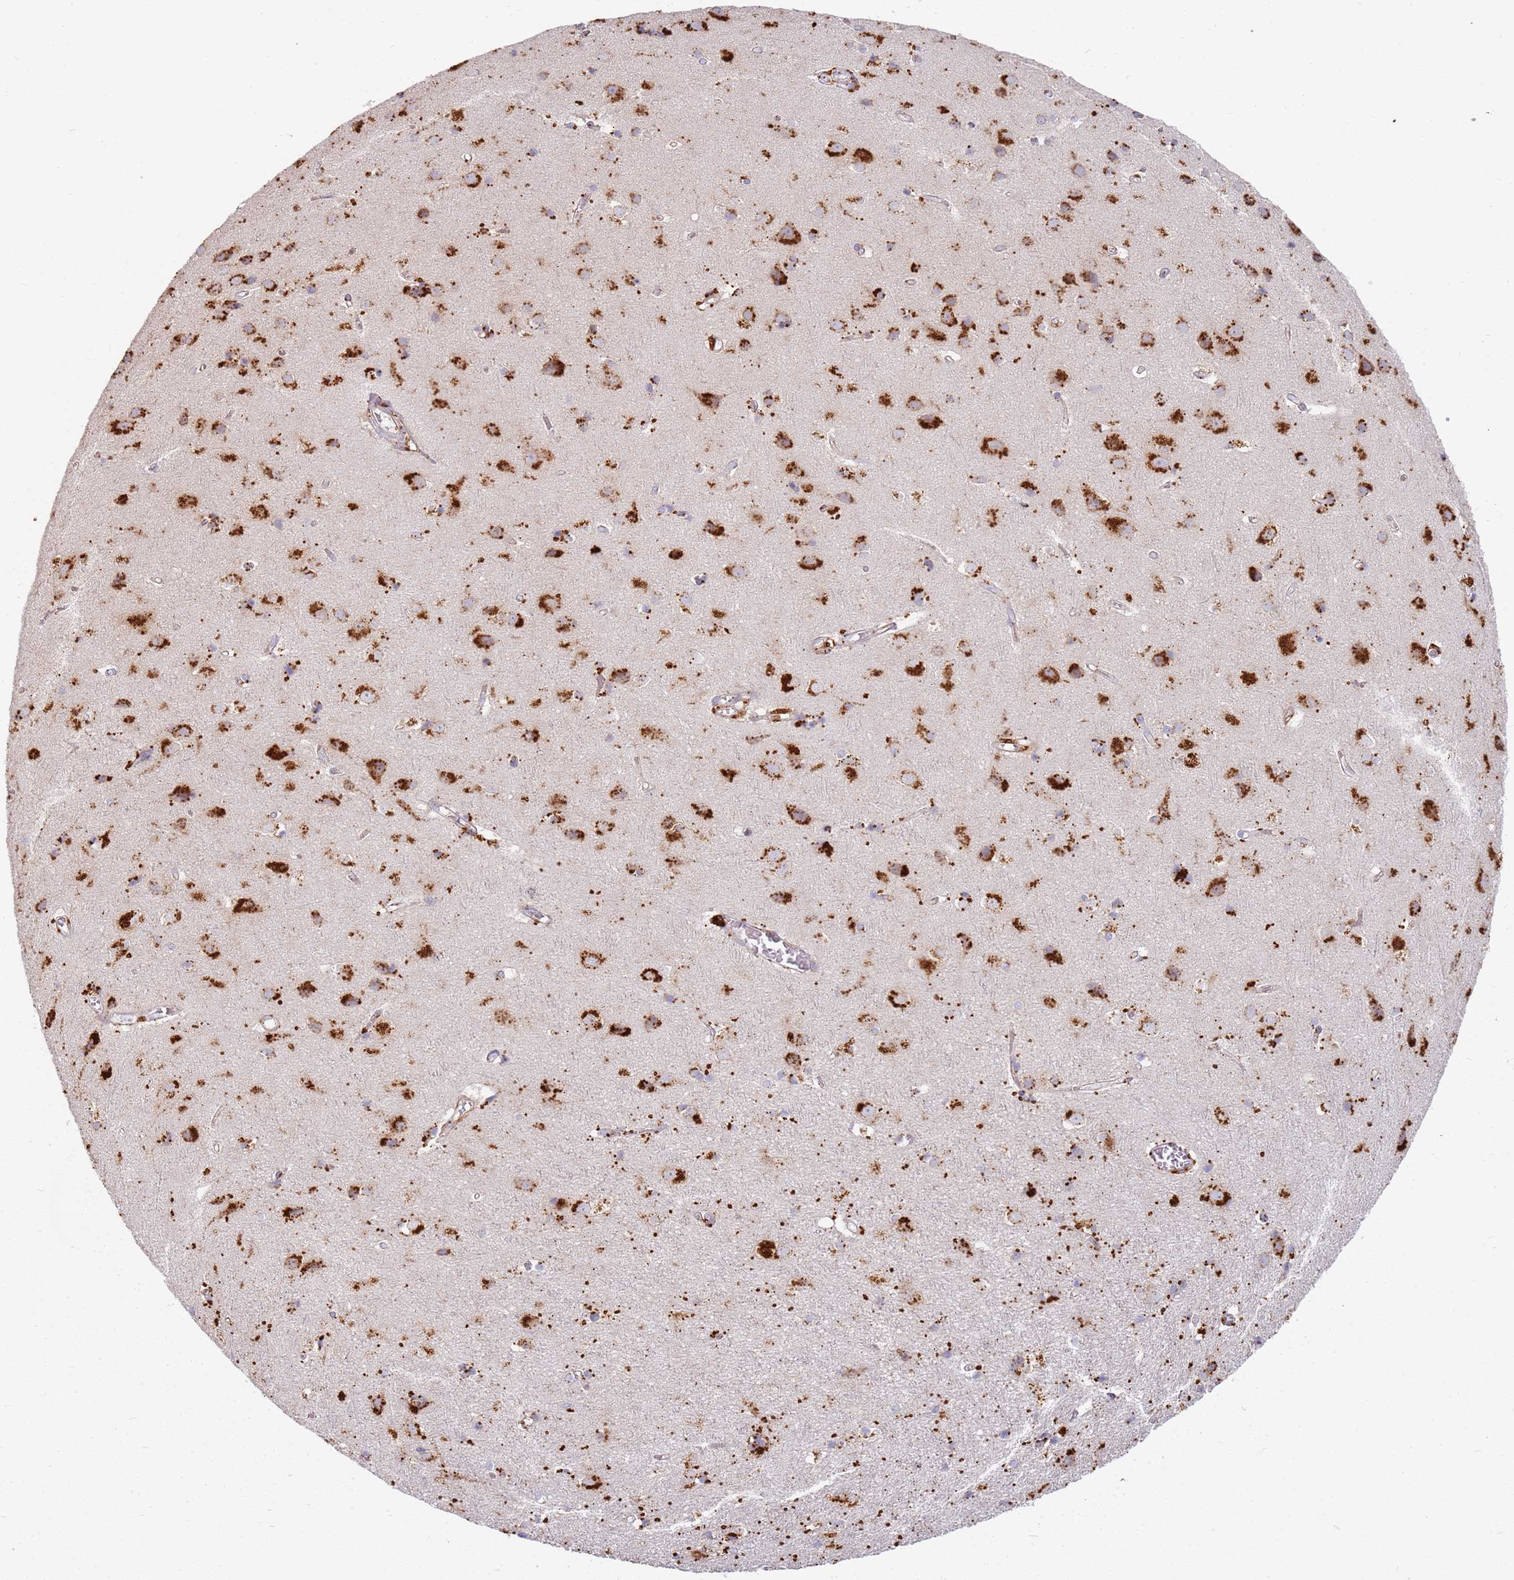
{"staining": {"intensity": "weak", "quantity": ">75%", "location": "cytoplasmic/membranous"}, "tissue": "cerebral cortex", "cell_type": "Endothelial cells", "image_type": "normal", "snomed": [{"axis": "morphology", "description": "Normal tissue, NOS"}, {"axis": "topography", "description": "Cerebral cortex"}], "caption": "High-magnification brightfield microscopy of normal cerebral cortex stained with DAB (brown) and counterstained with hematoxylin (blue). endothelial cells exhibit weak cytoplasmic/membranous positivity is present in about>75% of cells.", "gene": "TMEM229B", "patient": {"sex": "male", "age": 54}}